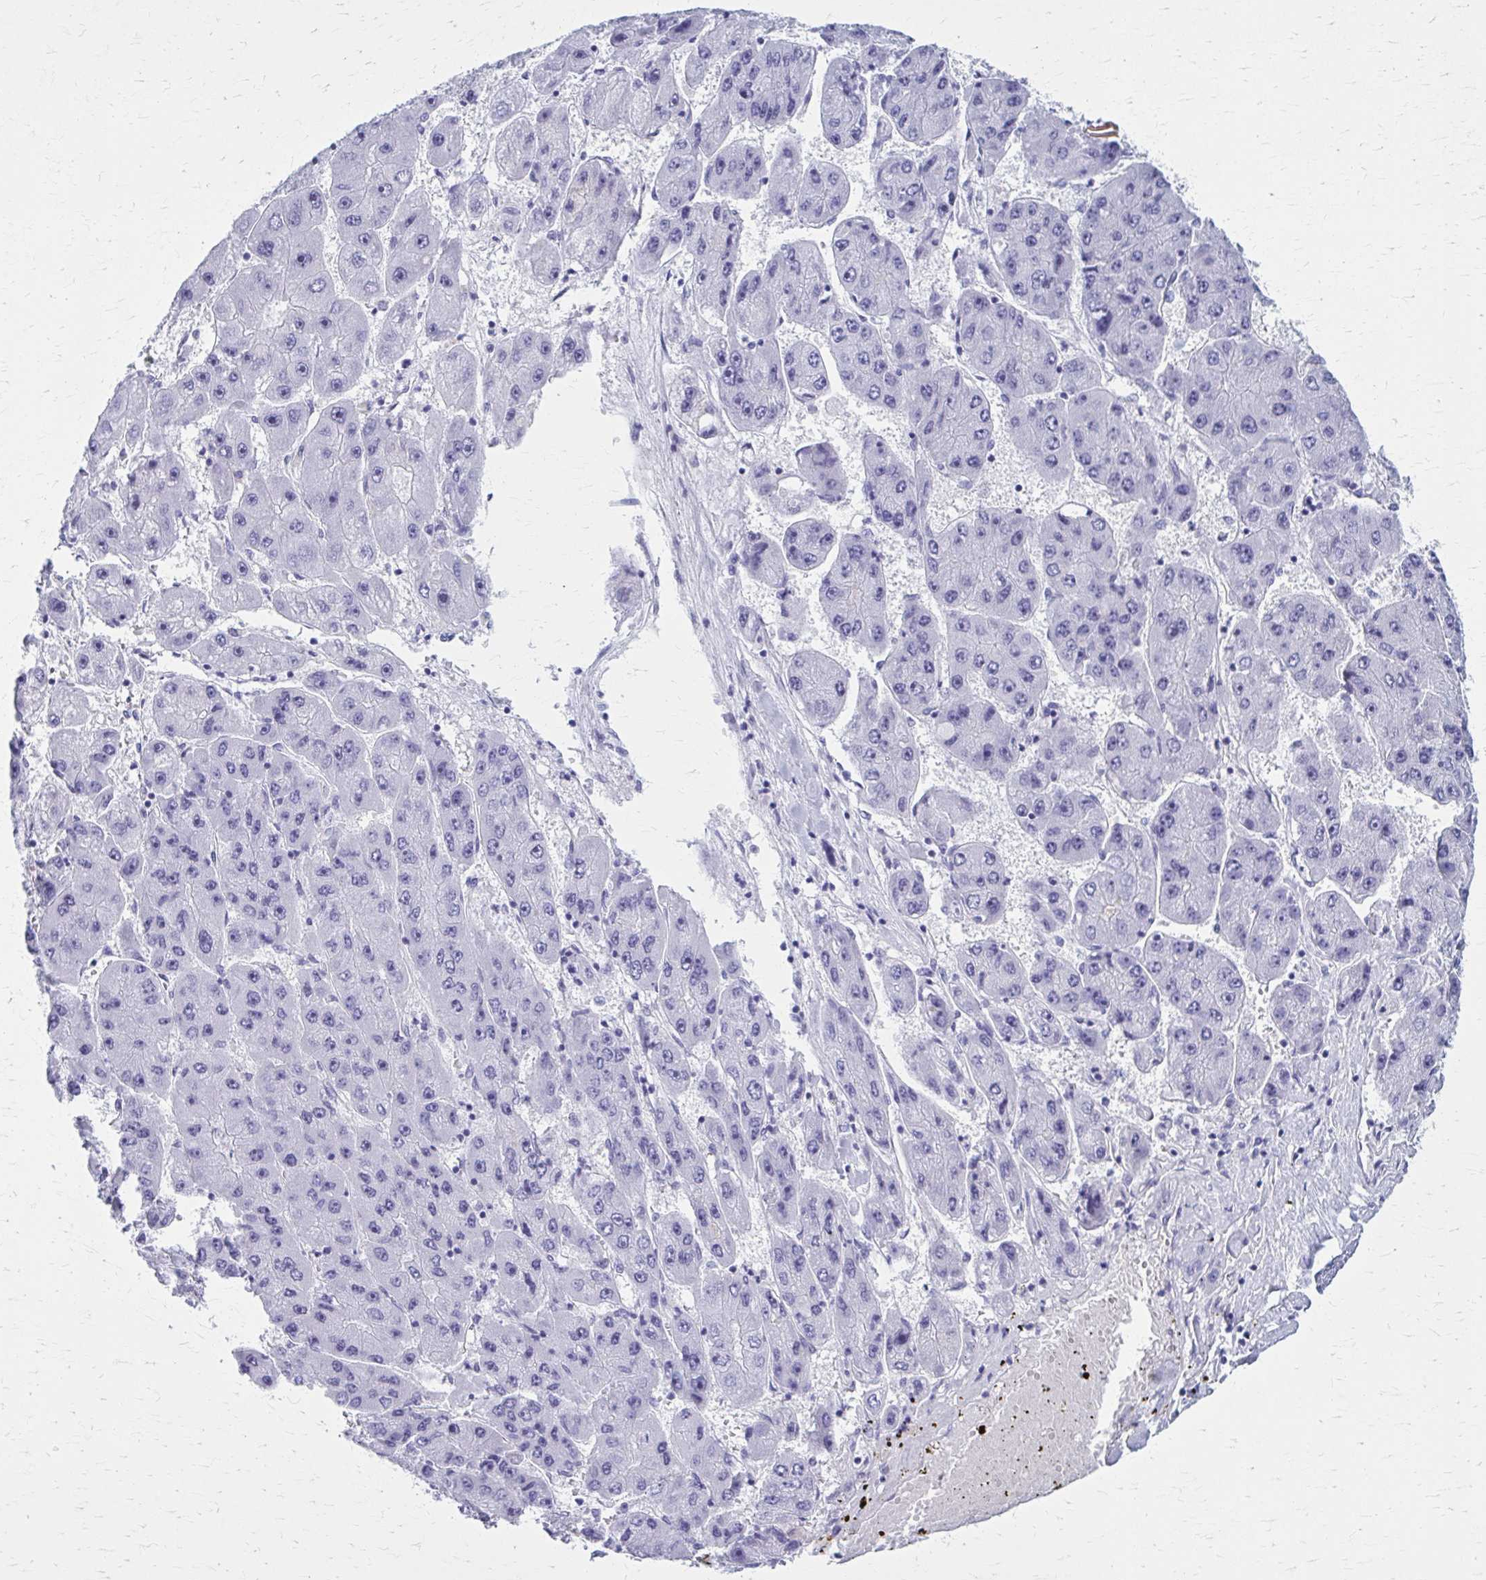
{"staining": {"intensity": "negative", "quantity": "none", "location": "none"}, "tissue": "liver cancer", "cell_type": "Tumor cells", "image_type": "cancer", "snomed": [{"axis": "morphology", "description": "Carcinoma, Hepatocellular, NOS"}, {"axis": "topography", "description": "Liver"}], "caption": "A high-resolution photomicrograph shows IHC staining of hepatocellular carcinoma (liver), which displays no significant expression in tumor cells.", "gene": "GFAP", "patient": {"sex": "female", "age": 61}}